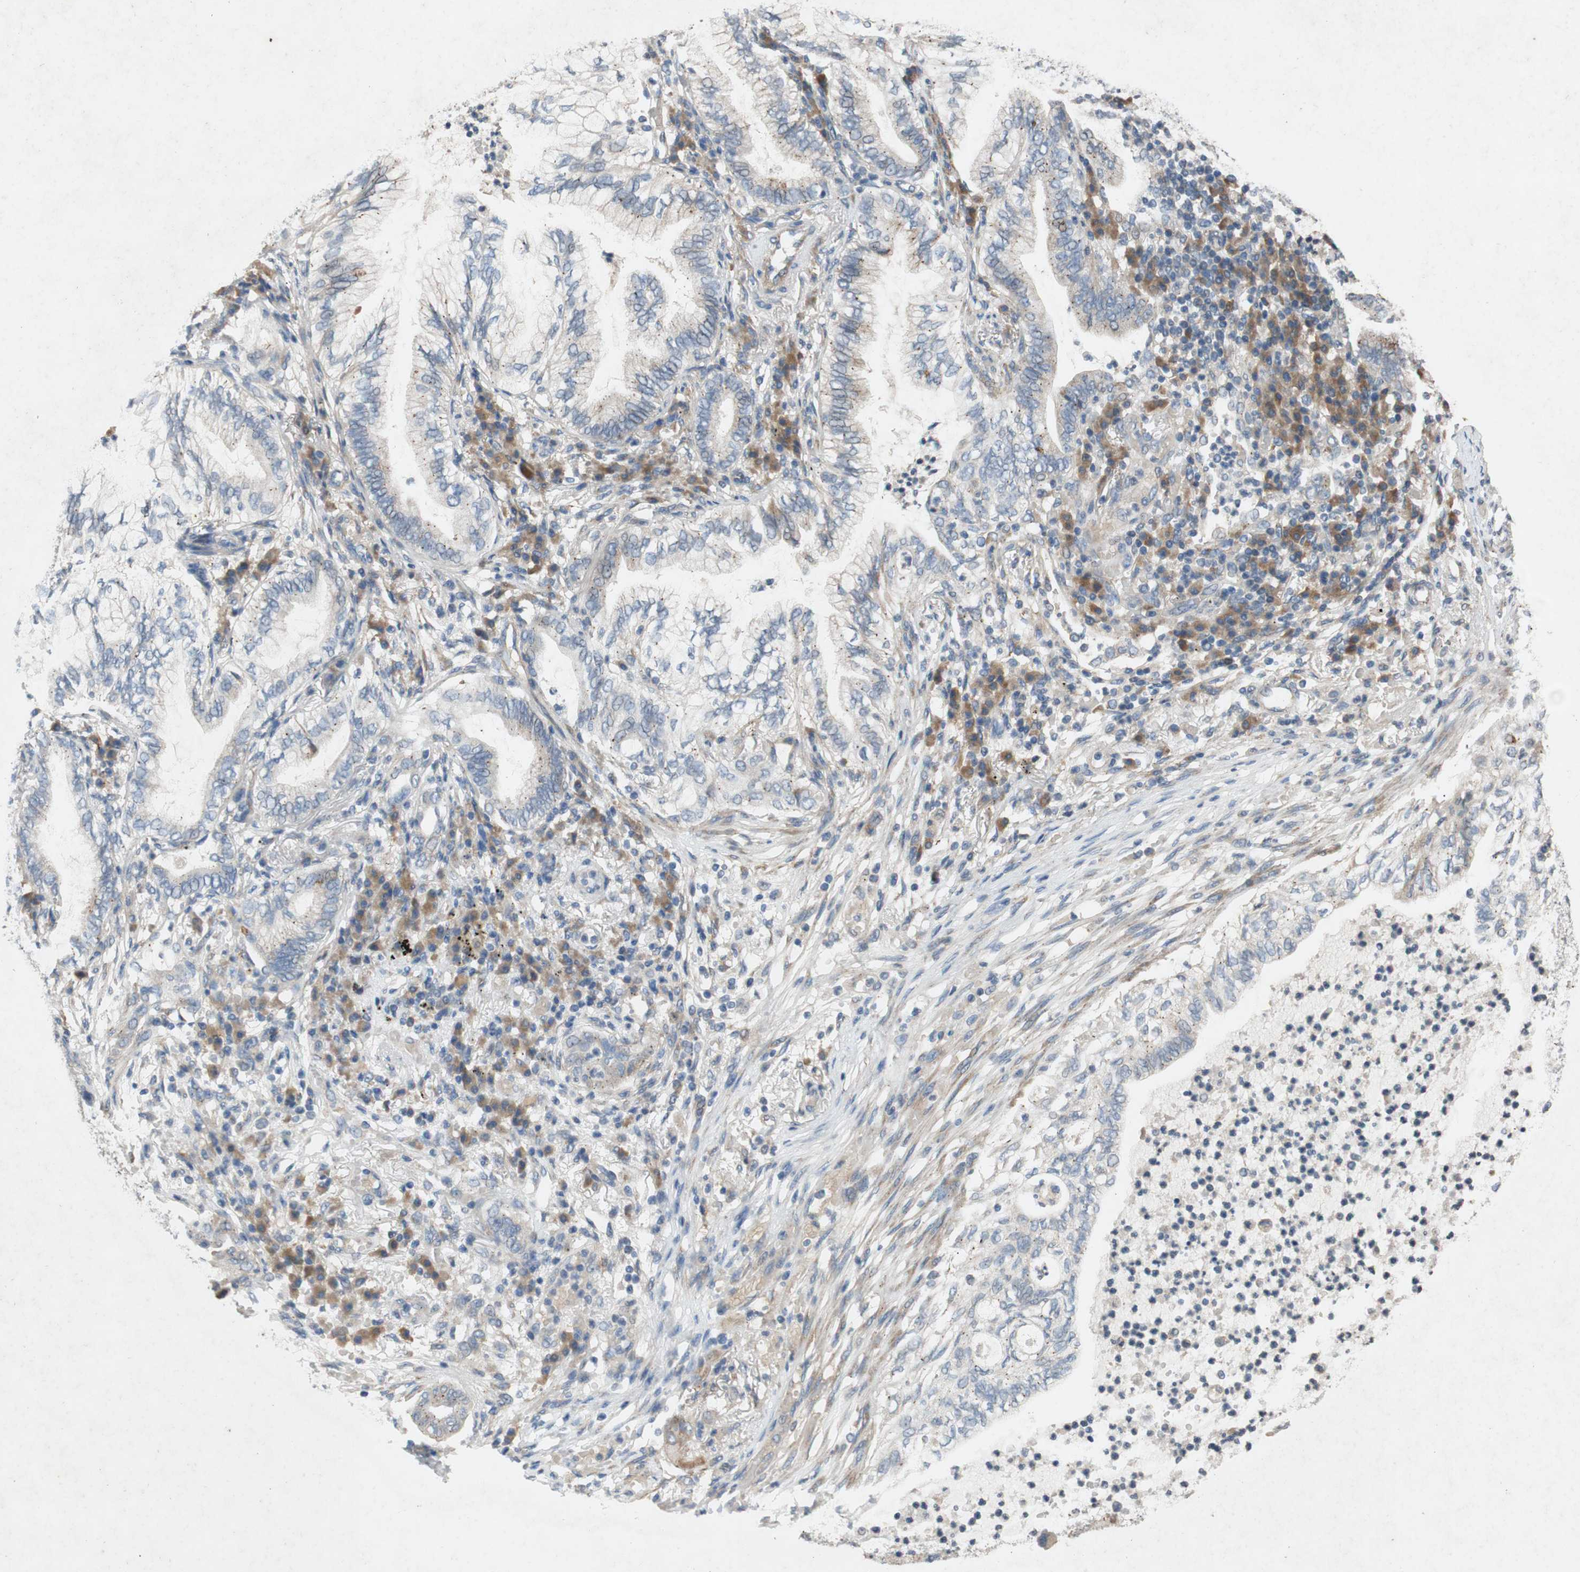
{"staining": {"intensity": "weak", "quantity": "<25%", "location": "cytoplasmic/membranous"}, "tissue": "lung cancer", "cell_type": "Tumor cells", "image_type": "cancer", "snomed": [{"axis": "morphology", "description": "Normal tissue, NOS"}, {"axis": "morphology", "description": "Adenocarcinoma, NOS"}, {"axis": "topography", "description": "Bronchus"}, {"axis": "topography", "description": "Lung"}], "caption": "High power microscopy micrograph of an IHC micrograph of adenocarcinoma (lung), revealing no significant positivity in tumor cells.", "gene": "ADD2", "patient": {"sex": "female", "age": 70}}